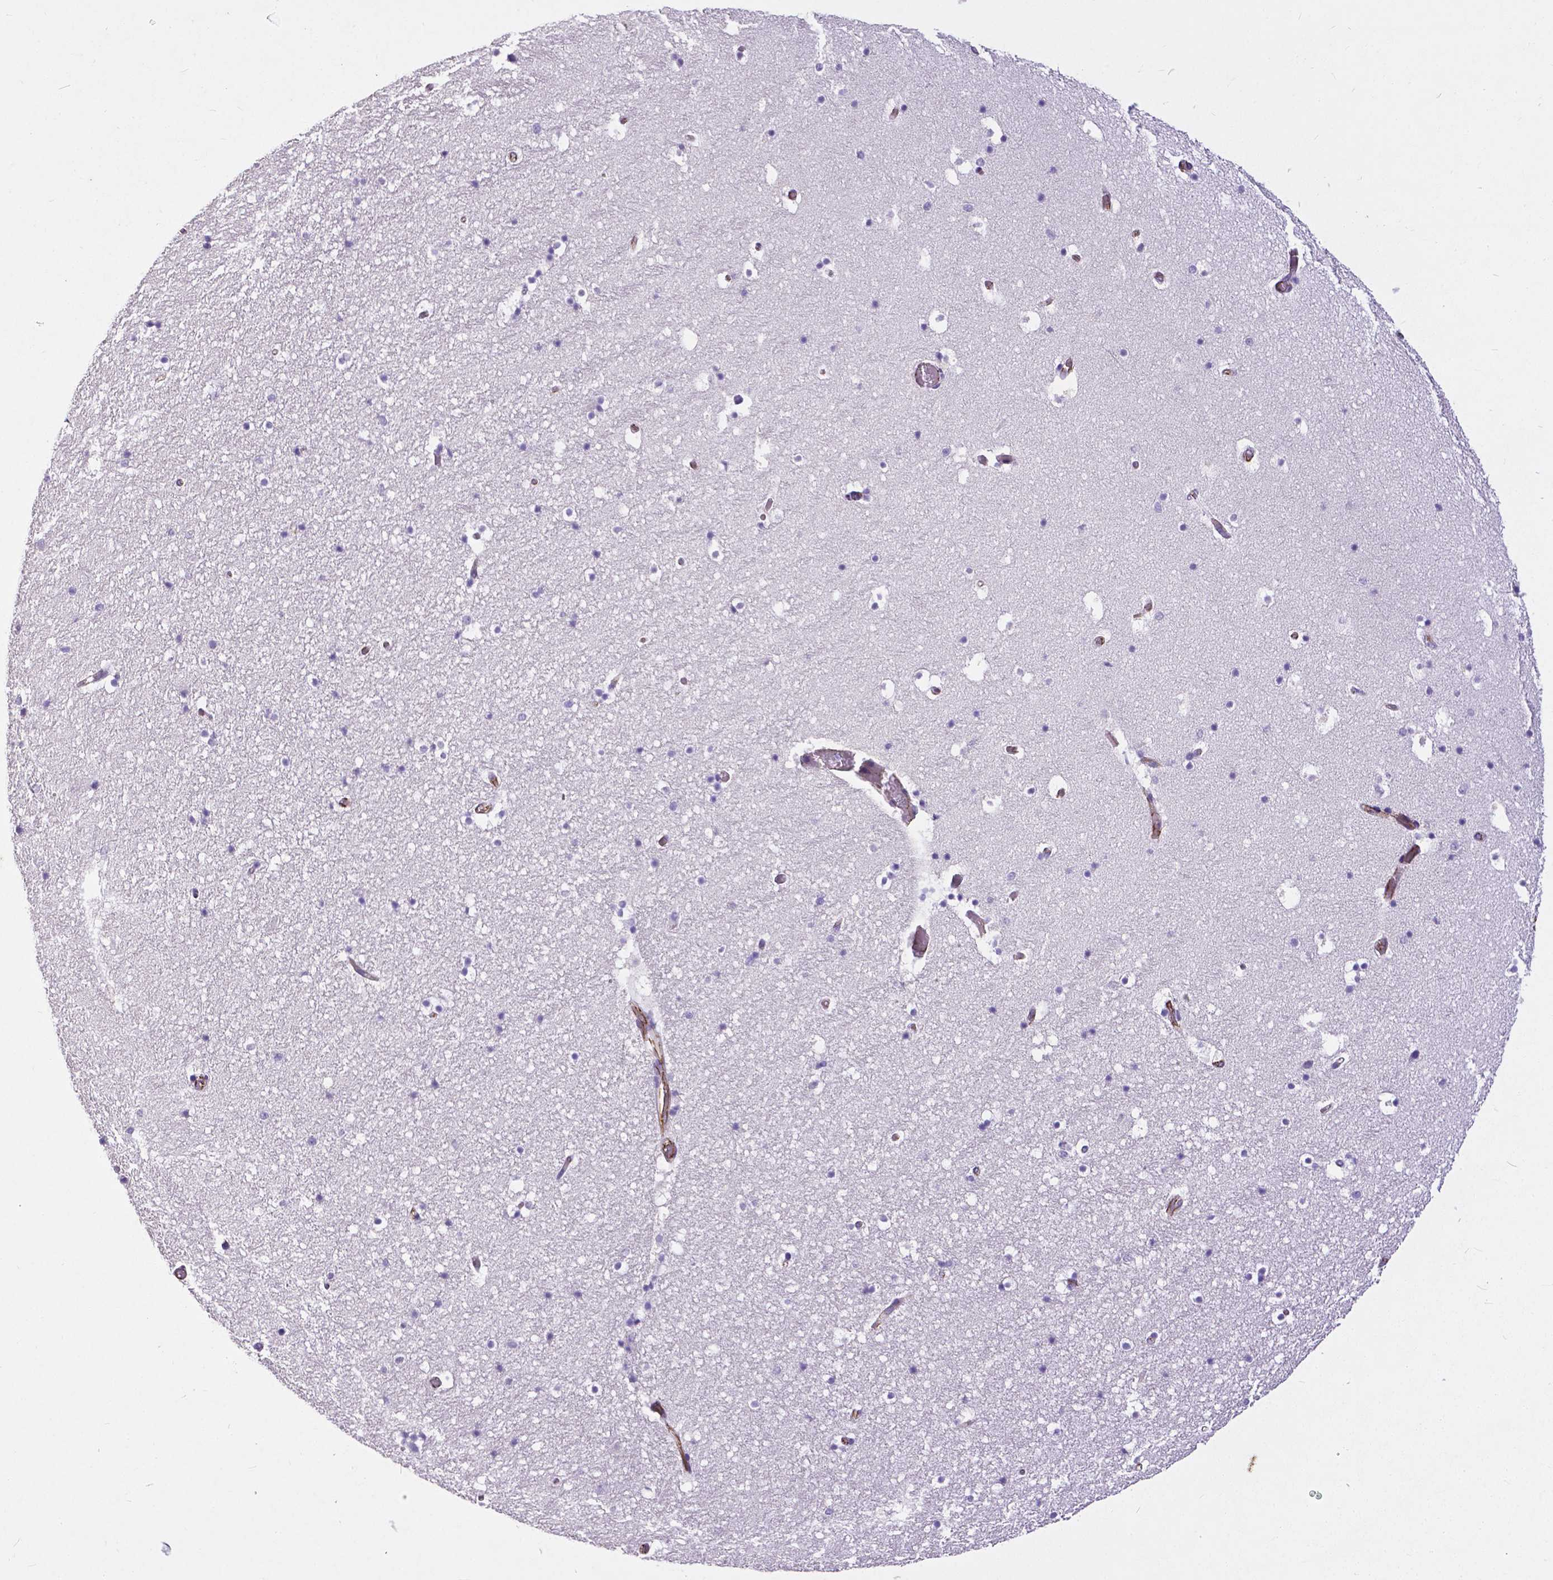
{"staining": {"intensity": "negative", "quantity": "none", "location": "none"}, "tissue": "hippocampus", "cell_type": "Glial cells", "image_type": "normal", "snomed": [{"axis": "morphology", "description": "Normal tissue, NOS"}, {"axis": "topography", "description": "Hippocampus"}], "caption": "An IHC image of normal hippocampus is shown. There is no staining in glial cells of hippocampus.", "gene": "OCLN", "patient": {"sex": "male", "age": 26}}